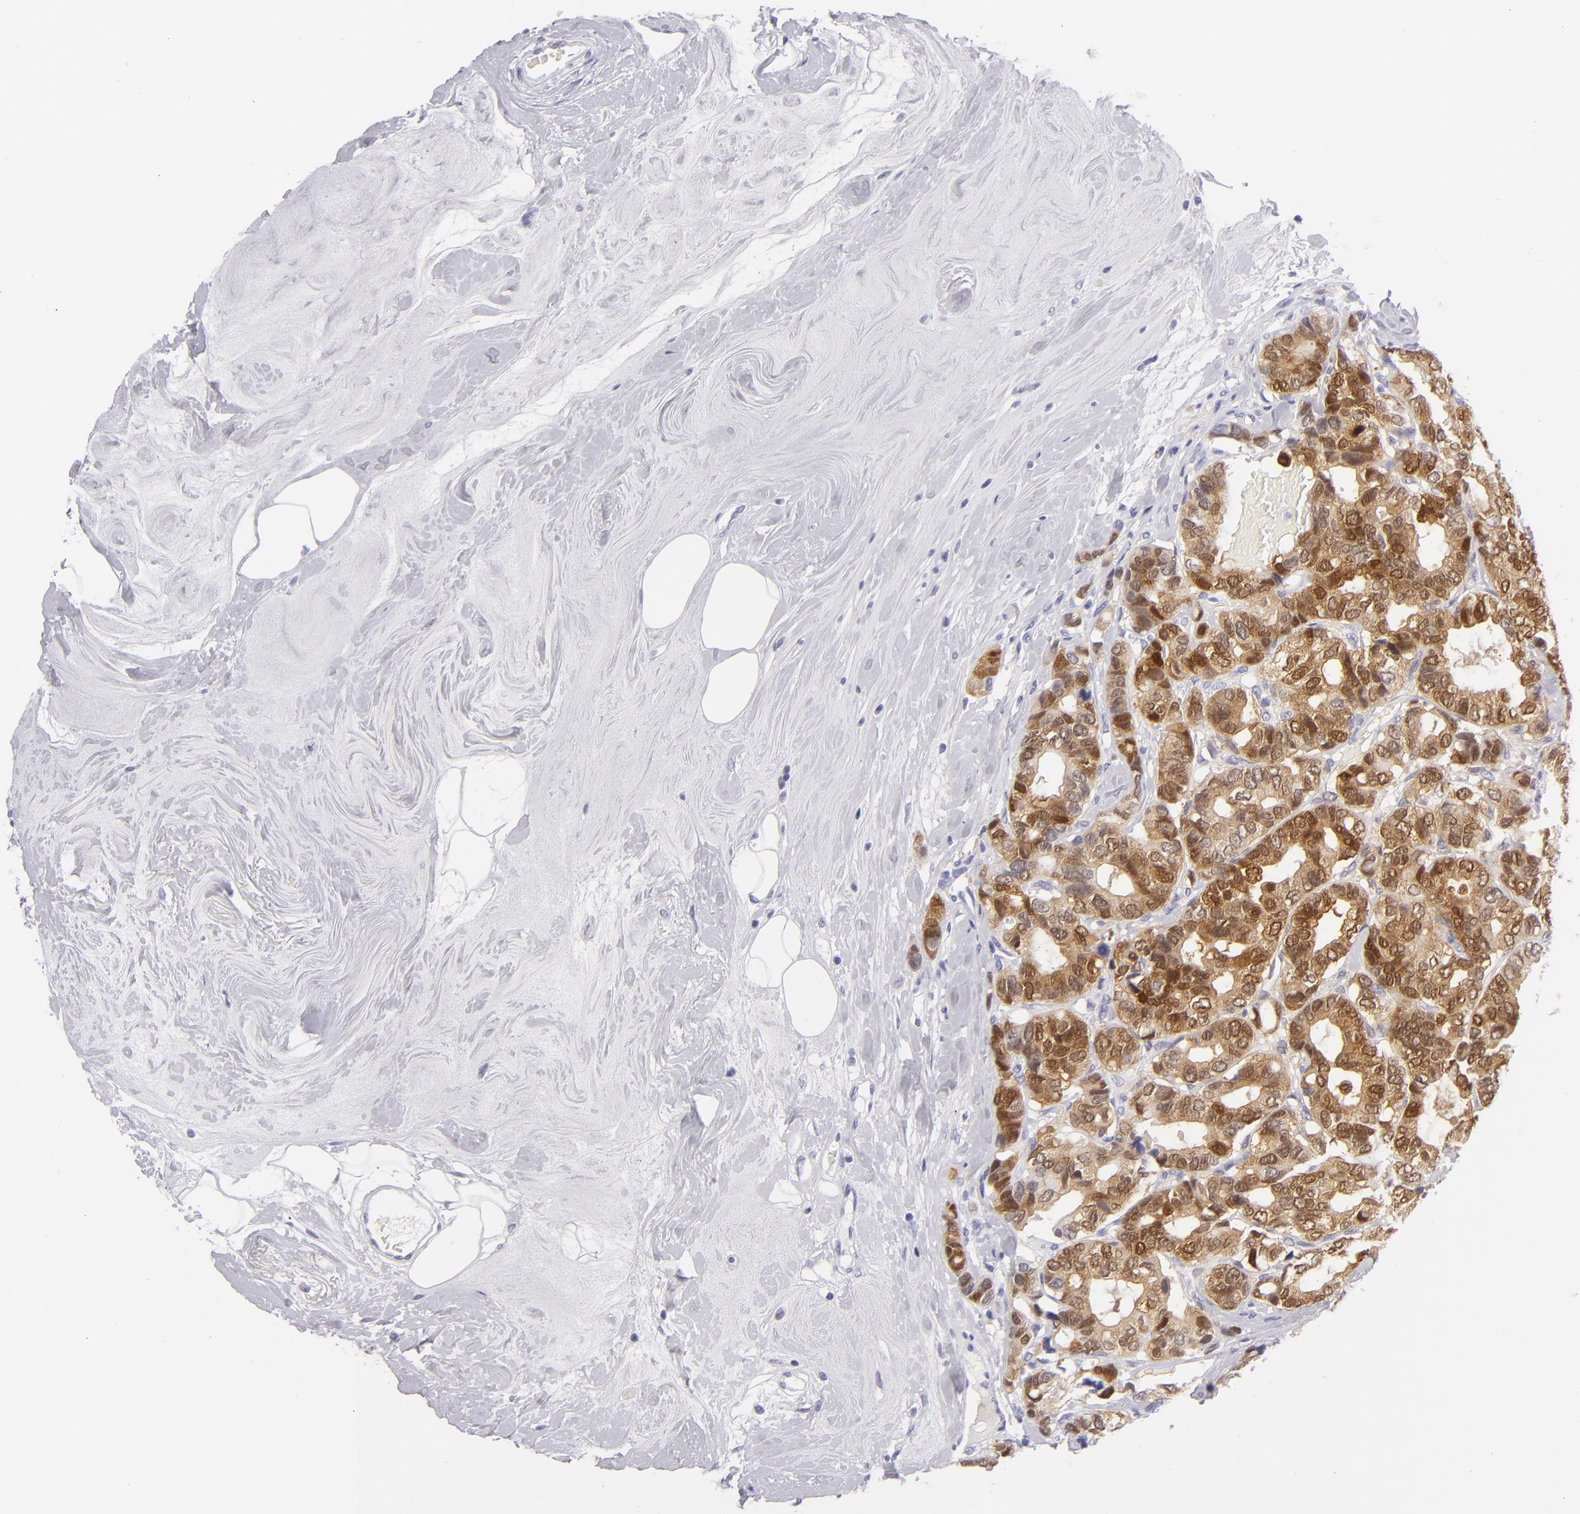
{"staining": {"intensity": "strong", "quantity": ">75%", "location": "cytoplasmic/membranous,nuclear"}, "tissue": "breast cancer", "cell_type": "Tumor cells", "image_type": "cancer", "snomed": [{"axis": "morphology", "description": "Duct carcinoma"}, {"axis": "topography", "description": "Breast"}], "caption": "Strong cytoplasmic/membranous and nuclear expression for a protein is present in about >75% of tumor cells of breast cancer (invasive ductal carcinoma) using IHC.", "gene": "PVALB", "patient": {"sex": "female", "age": 69}}